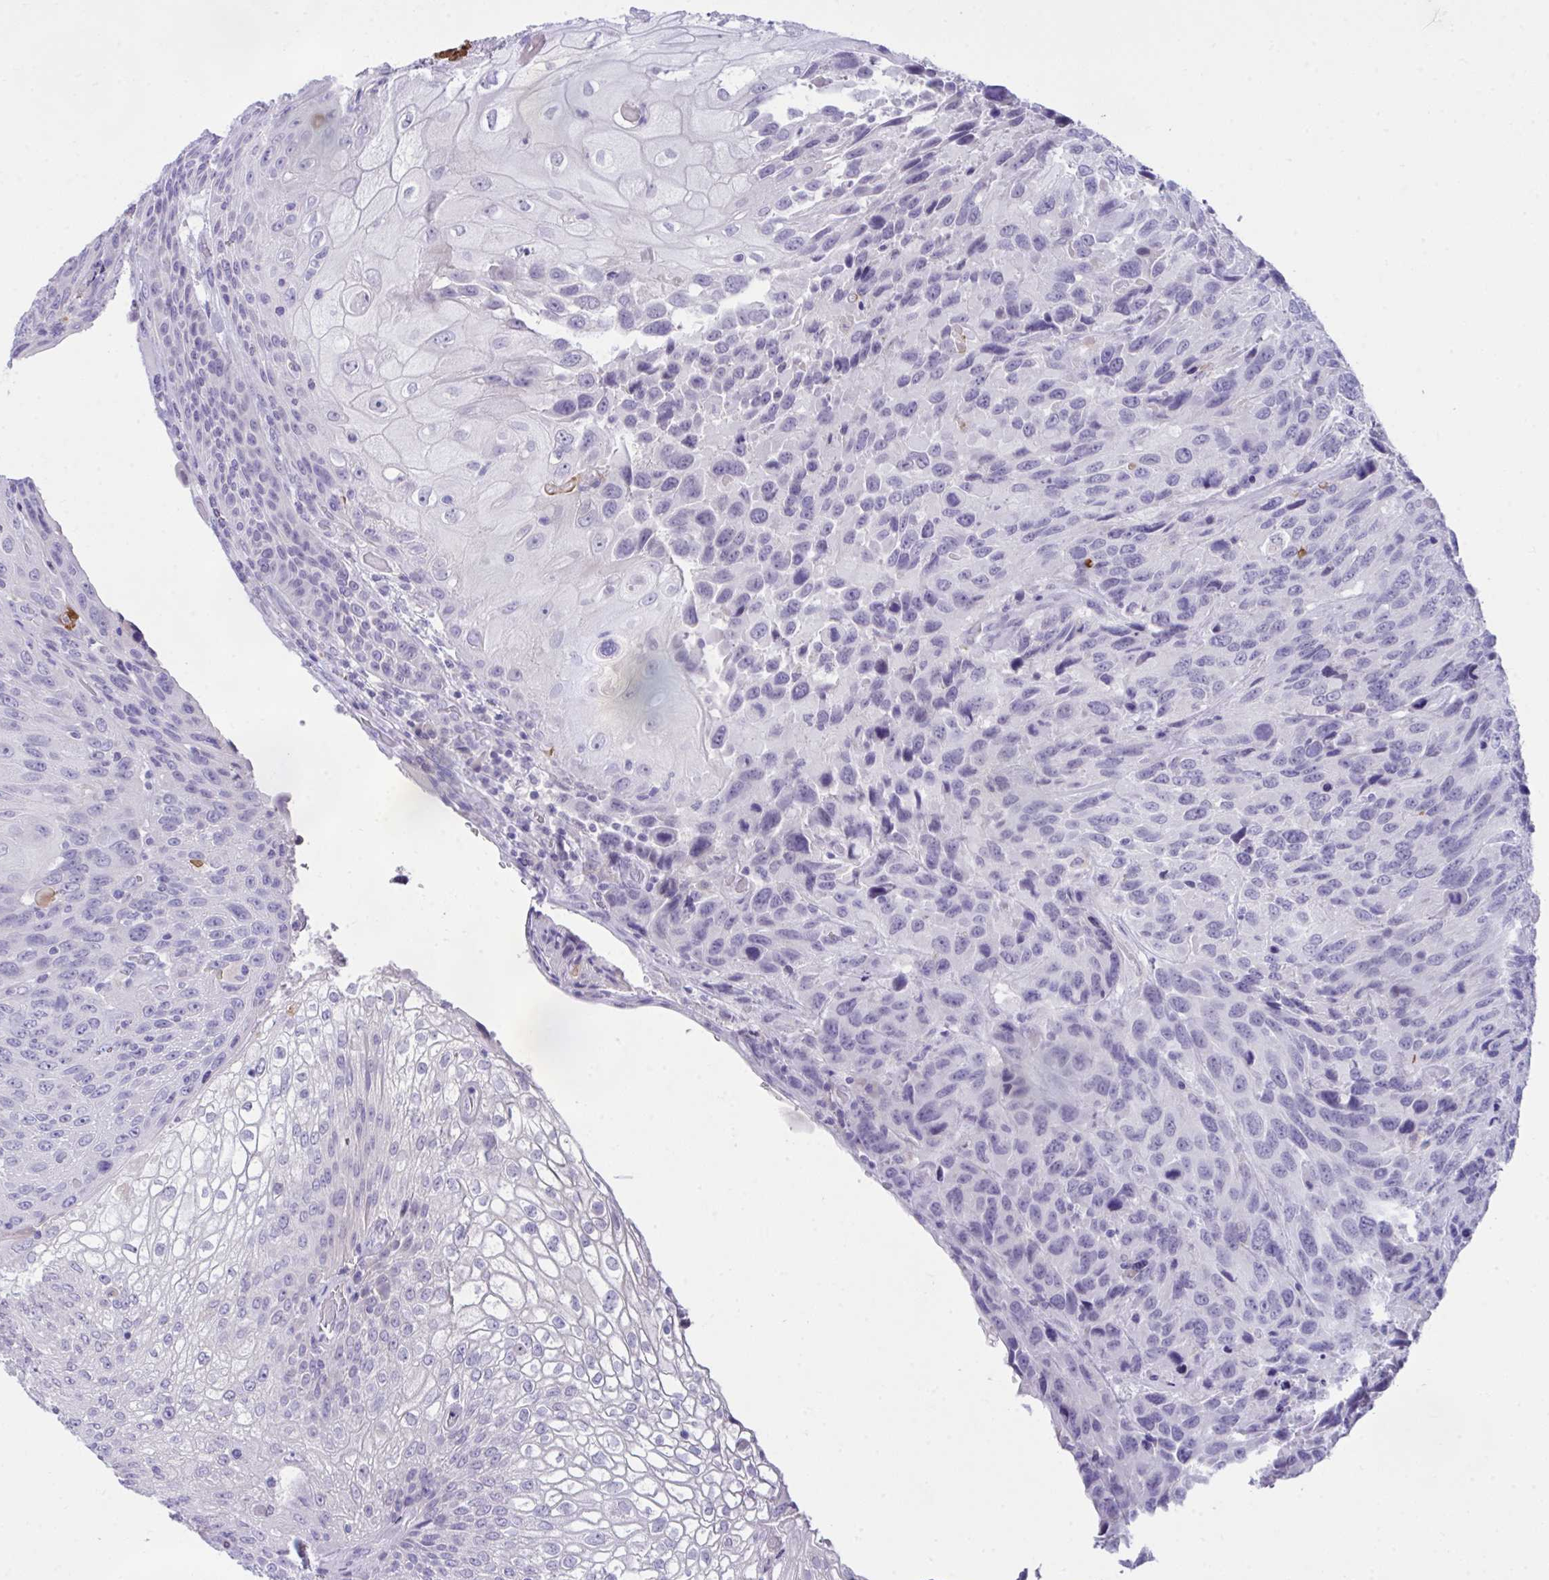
{"staining": {"intensity": "negative", "quantity": "none", "location": "none"}, "tissue": "urothelial cancer", "cell_type": "Tumor cells", "image_type": "cancer", "snomed": [{"axis": "morphology", "description": "Urothelial carcinoma, High grade"}, {"axis": "topography", "description": "Urinary bladder"}], "caption": "A high-resolution histopathology image shows IHC staining of high-grade urothelial carcinoma, which shows no significant staining in tumor cells. Nuclei are stained in blue.", "gene": "PIGZ", "patient": {"sex": "female", "age": 70}}